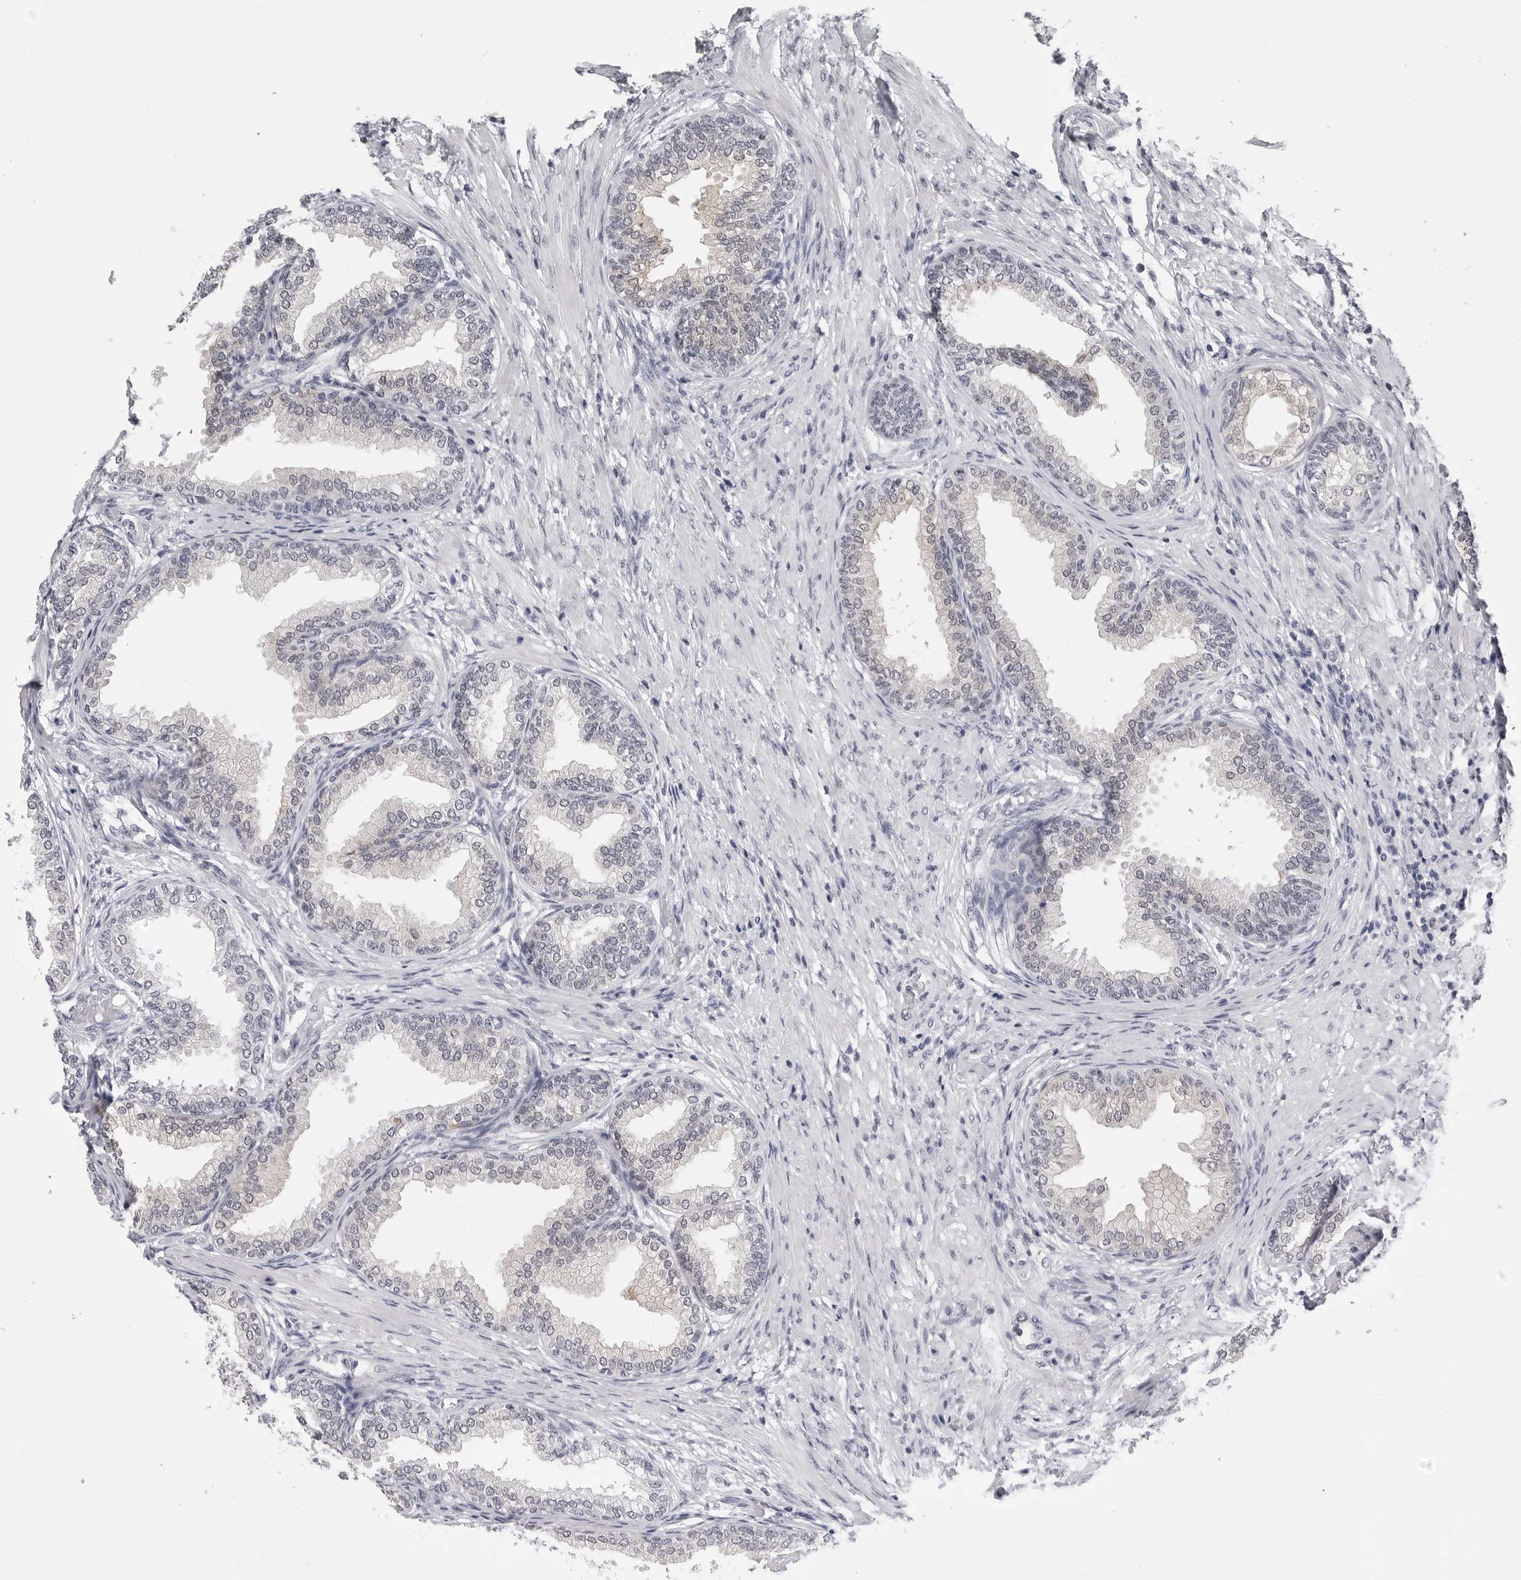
{"staining": {"intensity": "negative", "quantity": "none", "location": "none"}, "tissue": "prostate", "cell_type": "Glandular cells", "image_type": "normal", "snomed": [{"axis": "morphology", "description": "Normal tissue, NOS"}, {"axis": "topography", "description": "Prostate"}], "caption": "Immunohistochemical staining of unremarkable human prostate demonstrates no significant staining in glandular cells.", "gene": "GNL2", "patient": {"sex": "male", "age": 76}}